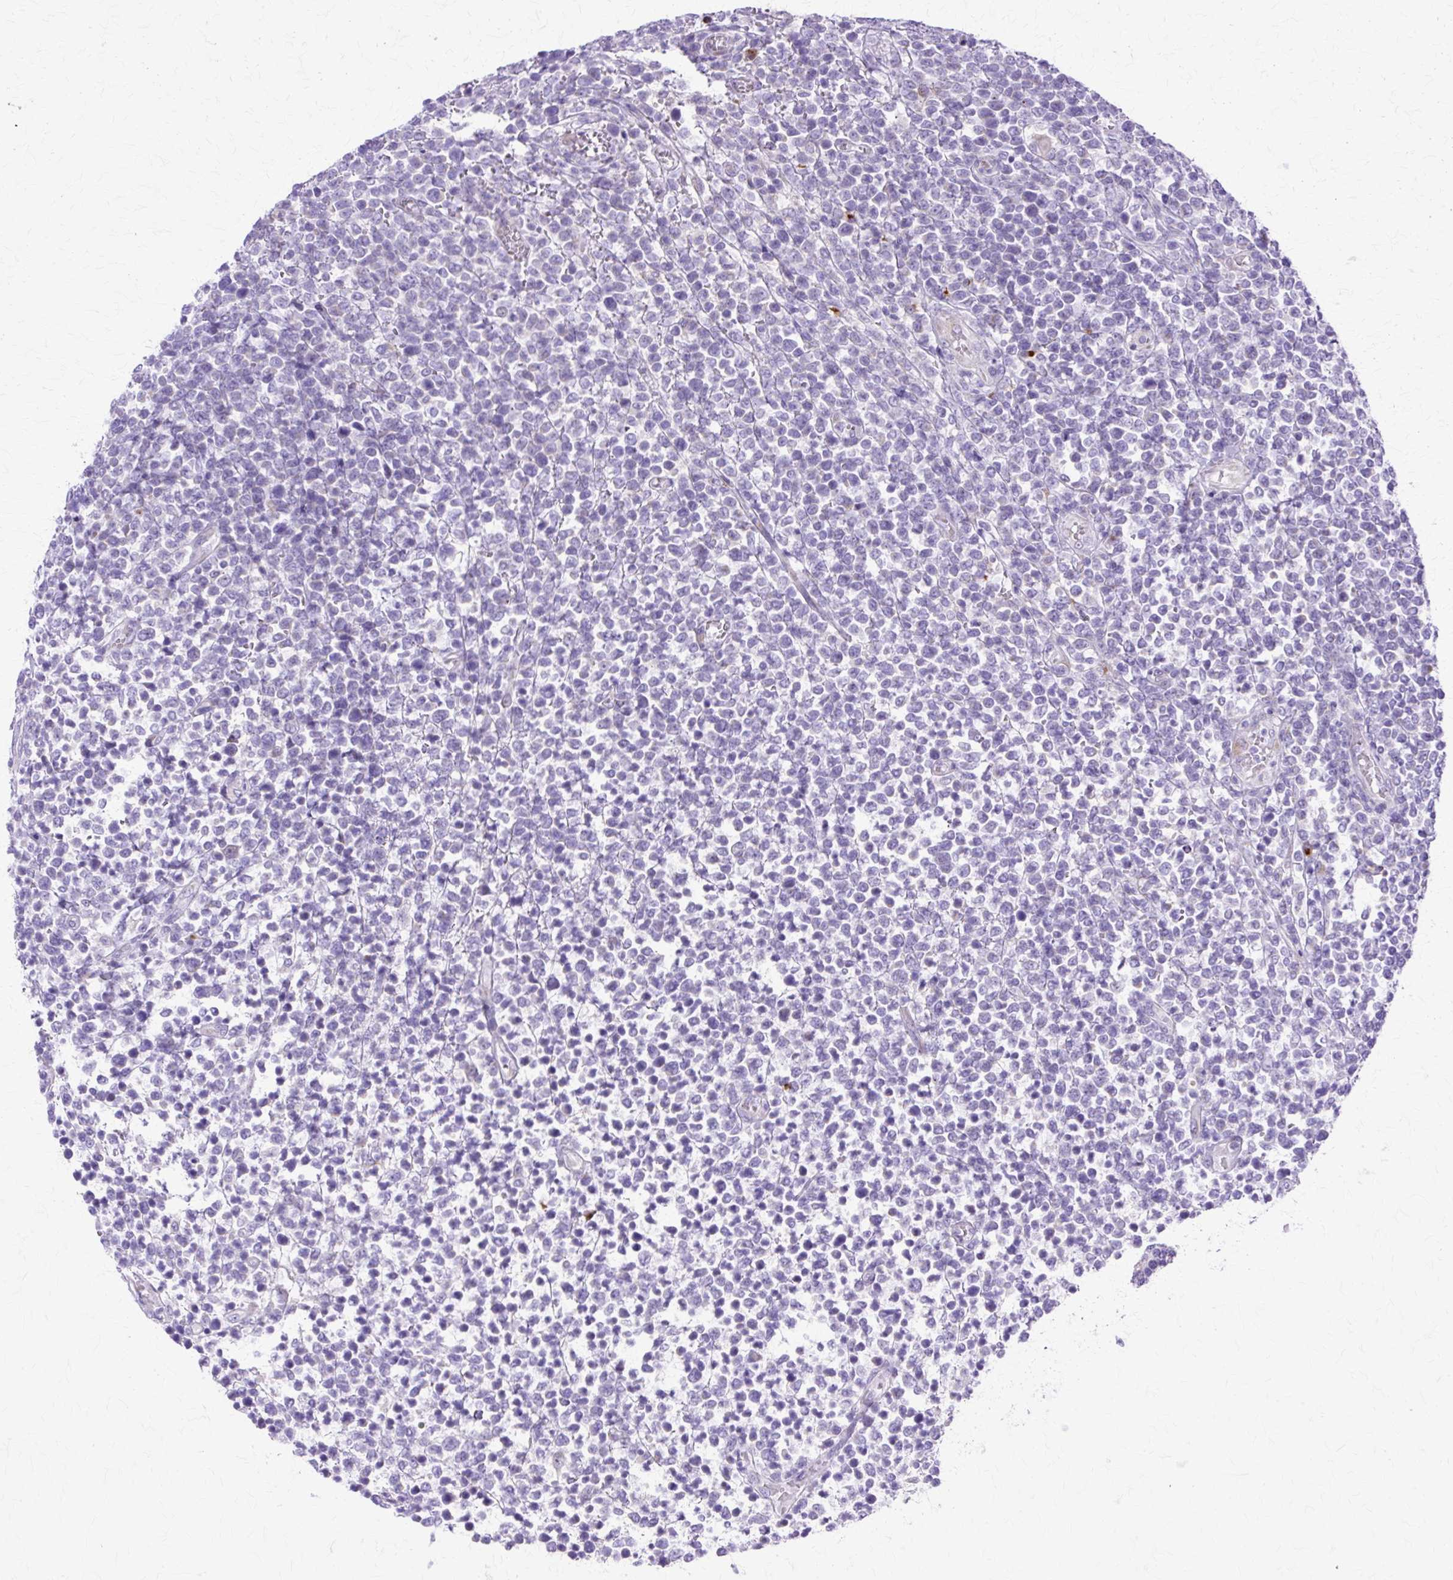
{"staining": {"intensity": "negative", "quantity": "none", "location": "none"}, "tissue": "lymphoma", "cell_type": "Tumor cells", "image_type": "cancer", "snomed": [{"axis": "morphology", "description": "Malignant lymphoma, non-Hodgkin's type, High grade"}, {"axis": "topography", "description": "Soft tissue"}], "caption": "DAB immunohistochemical staining of lymphoma displays no significant expression in tumor cells. The staining is performed using DAB (3,3'-diaminobenzidine) brown chromogen with nuclei counter-stained in using hematoxylin.", "gene": "TBC1D3G", "patient": {"sex": "female", "age": 56}}